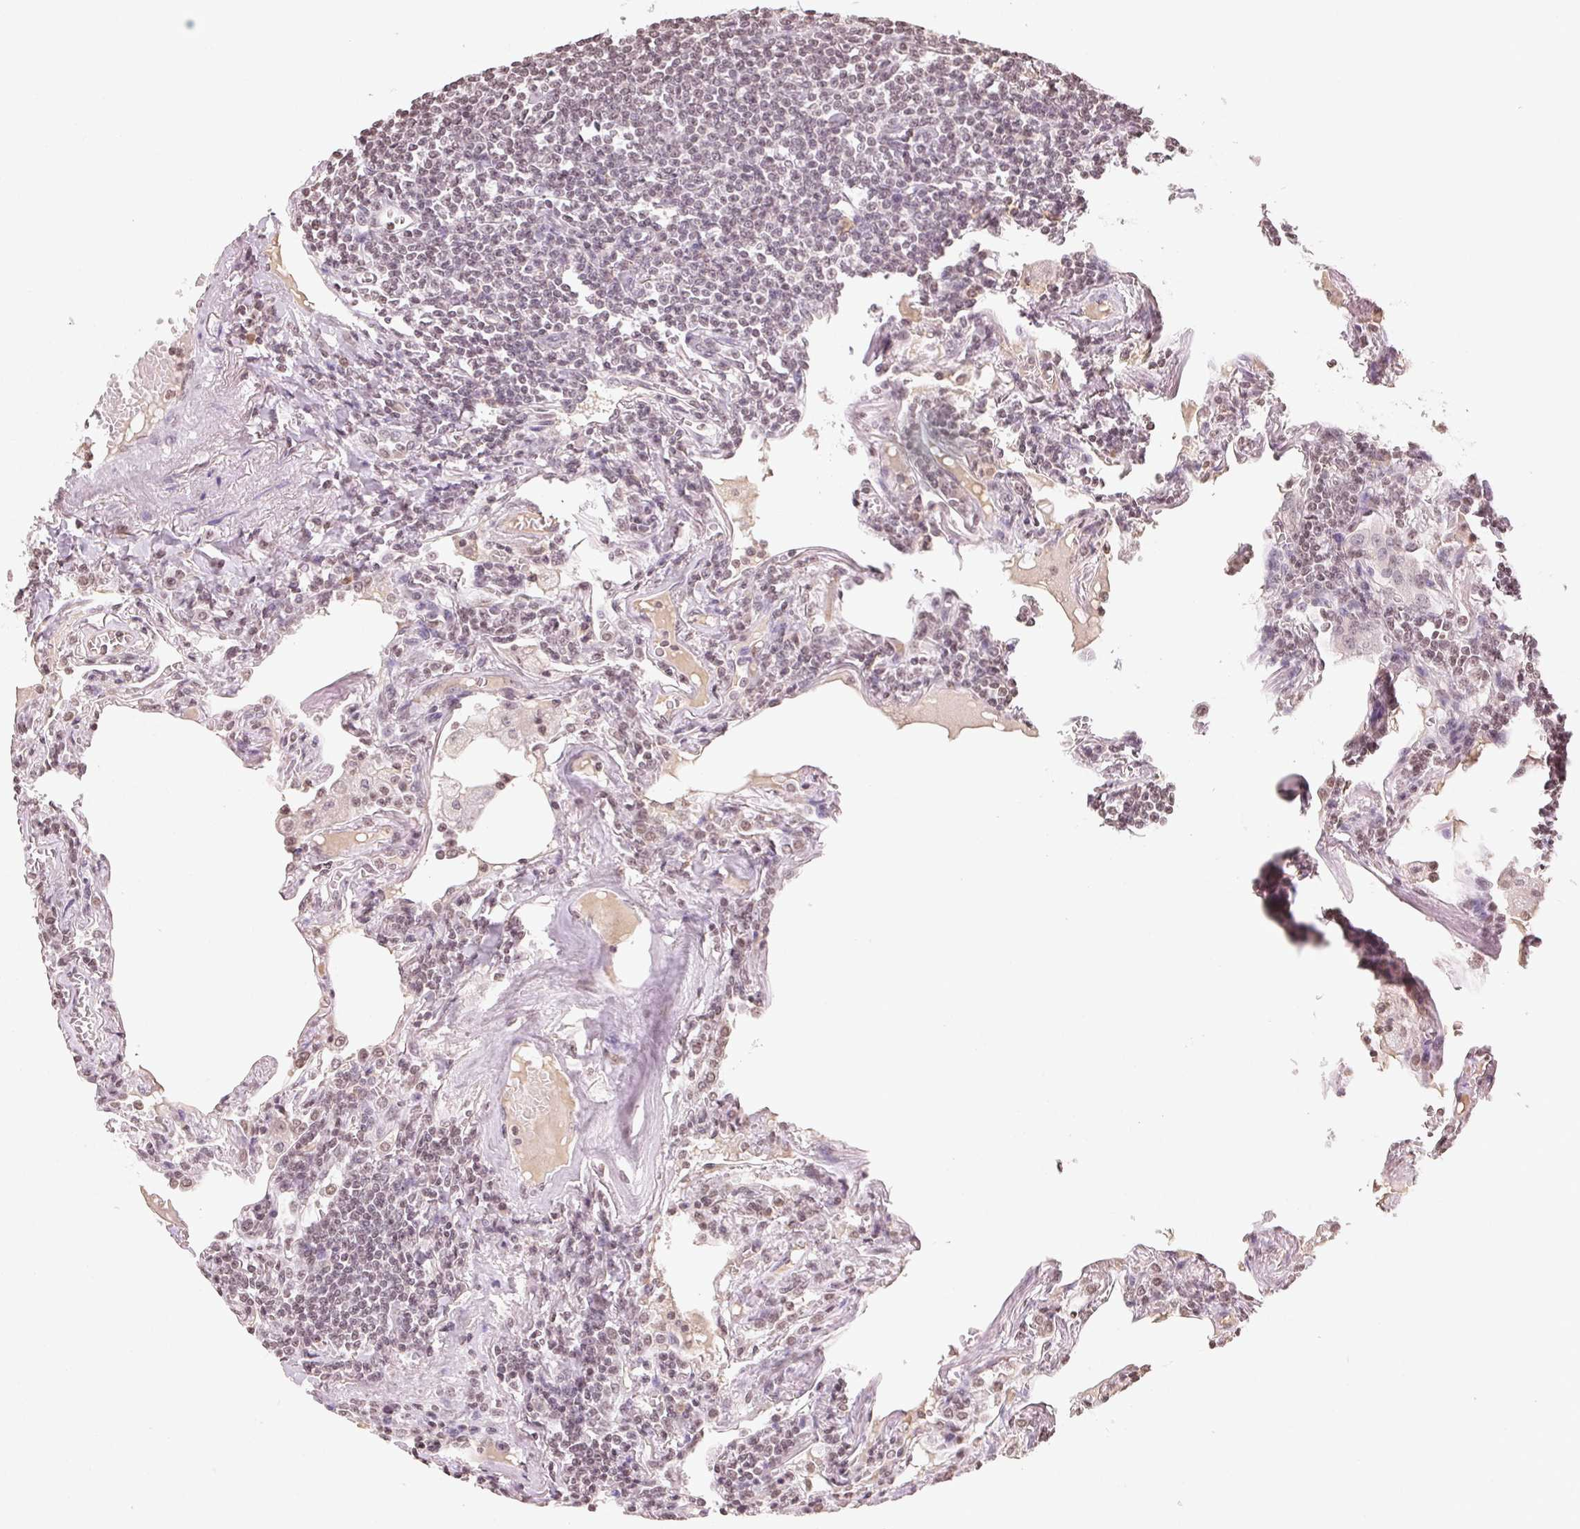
{"staining": {"intensity": "negative", "quantity": "none", "location": "none"}, "tissue": "lymphoma", "cell_type": "Tumor cells", "image_type": "cancer", "snomed": [{"axis": "morphology", "description": "Malignant lymphoma, non-Hodgkin's type, Low grade"}, {"axis": "topography", "description": "Lung"}], "caption": "Protein analysis of low-grade malignant lymphoma, non-Hodgkin's type displays no significant expression in tumor cells.", "gene": "TBP", "patient": {"sex": "female", "age": 71}}